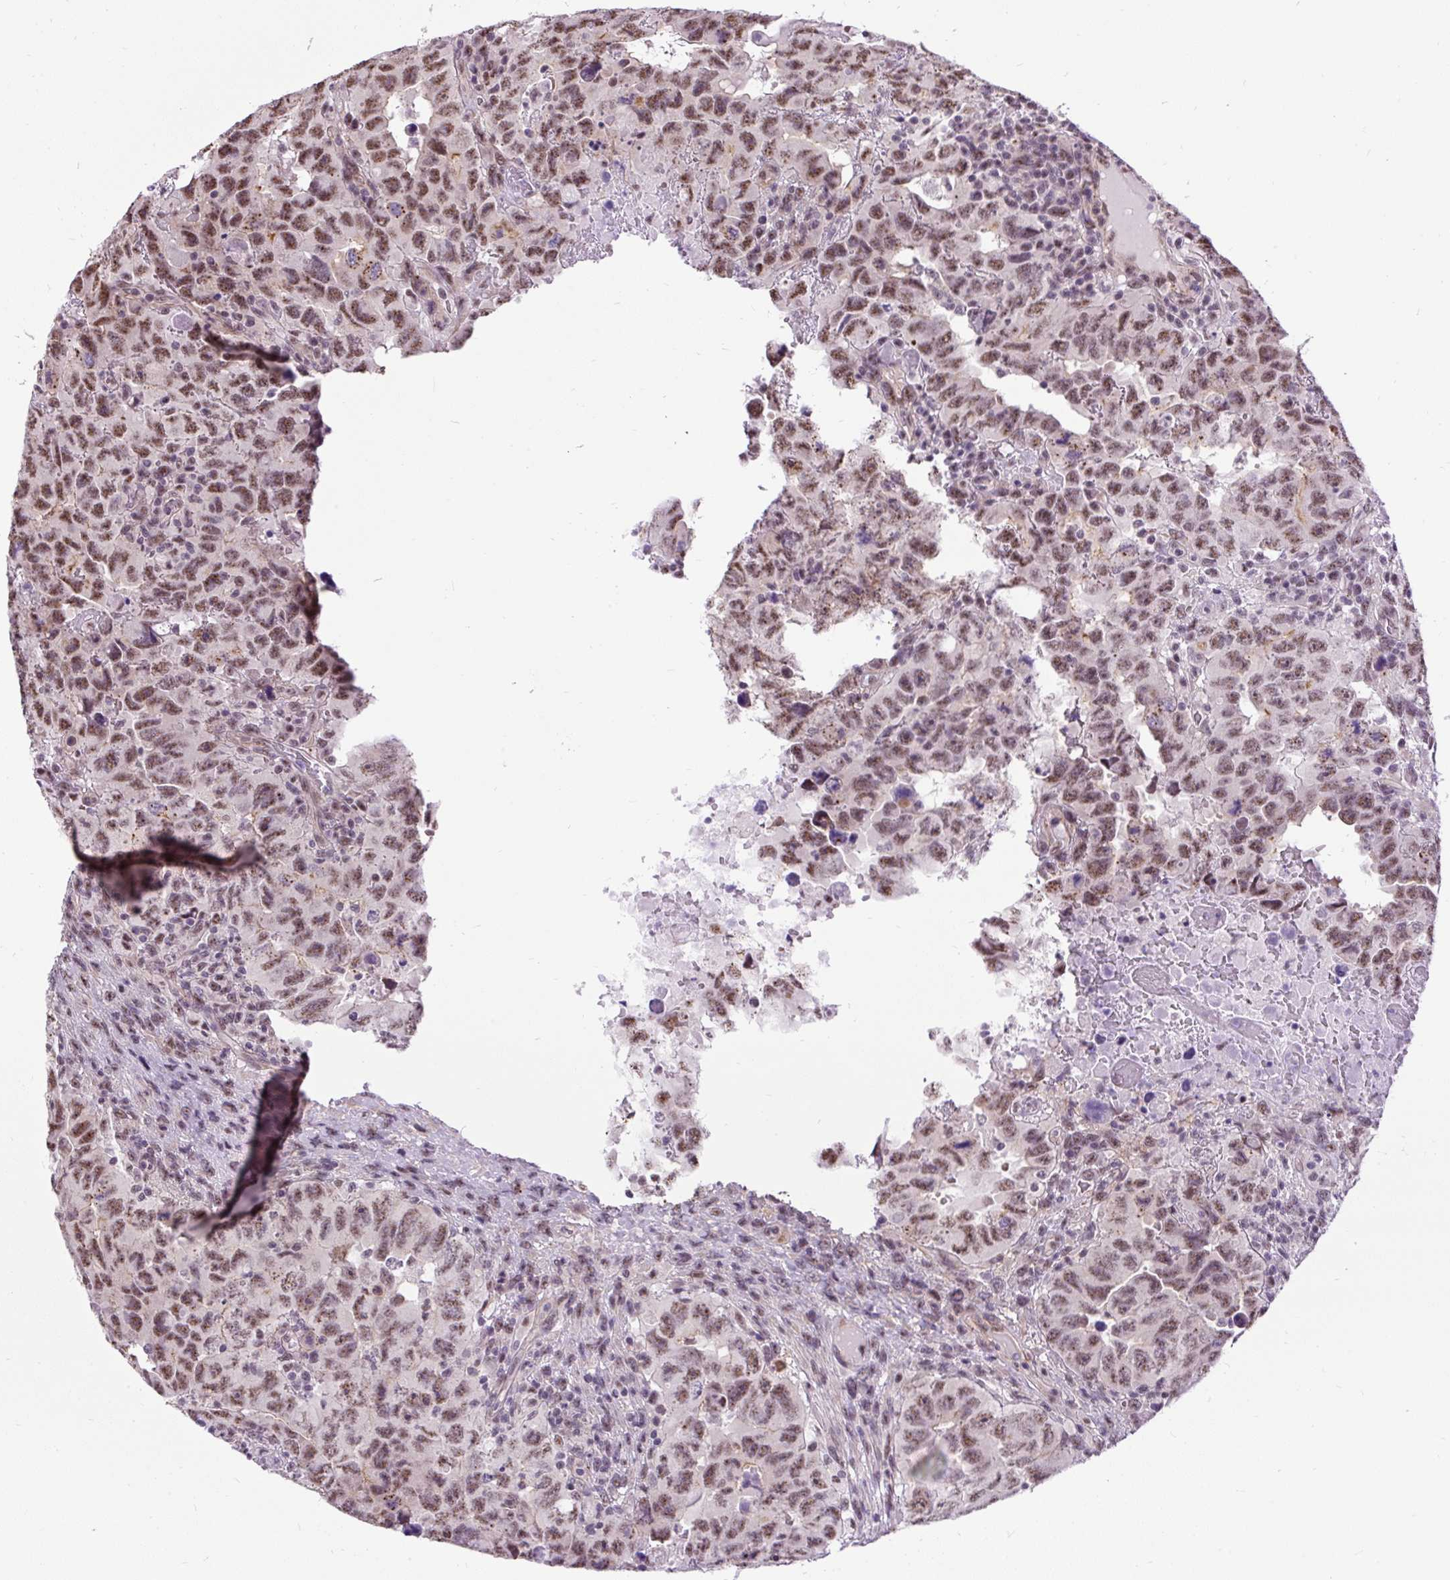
{"staining": {"intensity": "moderate", "quantity": ">75%", "location": "nuclear"}, "tissue": "testis cancer", "cell_type": "Tumor cells", "image_type": "cancer", "snomed": [{"axis": "morphology", "description": "Carcinoma, Embryonal, NOS"}, {"axis": "topography", "description": "Testis"}], "caption": "A photomicrograph showing moderate nuclear positivity in approximately >75% of tumor cells in embryonal carcinoma (testis), as visualized by brown immunohistochemical staining.", "gene": "SMC5", "patient": {"sex": "male", "age": 24}}